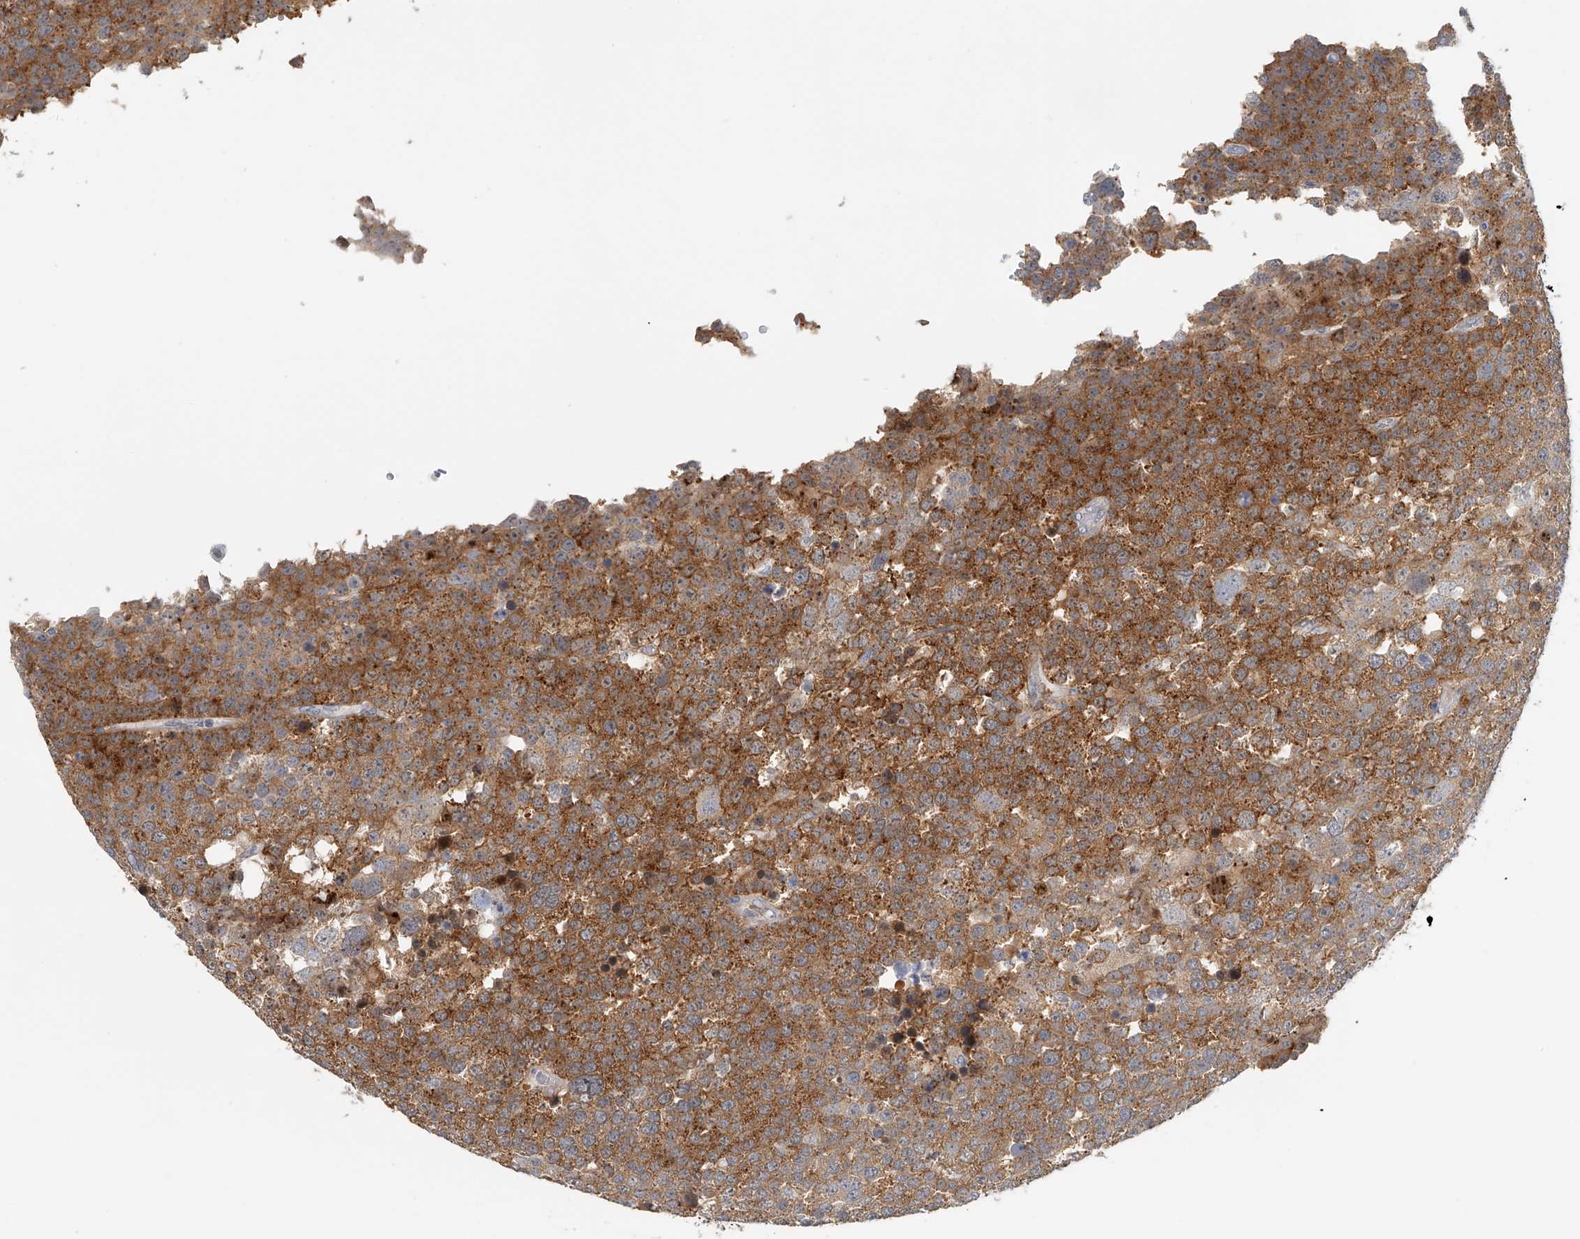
{"staining": {"intensity": "strong", "quantity": ">75%", "location": "cytoplasmic/membranous"}, "tissue": "testis cancer", "cell_type": "Tumor cells", "image_type": "cancer", "snomed": [{"axis": "morphology", "description": "Seminoma, NOS"}, {"axis": "topography", "description": "Testis"}], "caption": "Seminoma (testis) stained with a brown dye demonstrates strong cytoplasmic/membranous positive expression in approximately >75% of tumor cells.", "gene": "DDX43", "patient": {"sex": "male", "age": 71}}